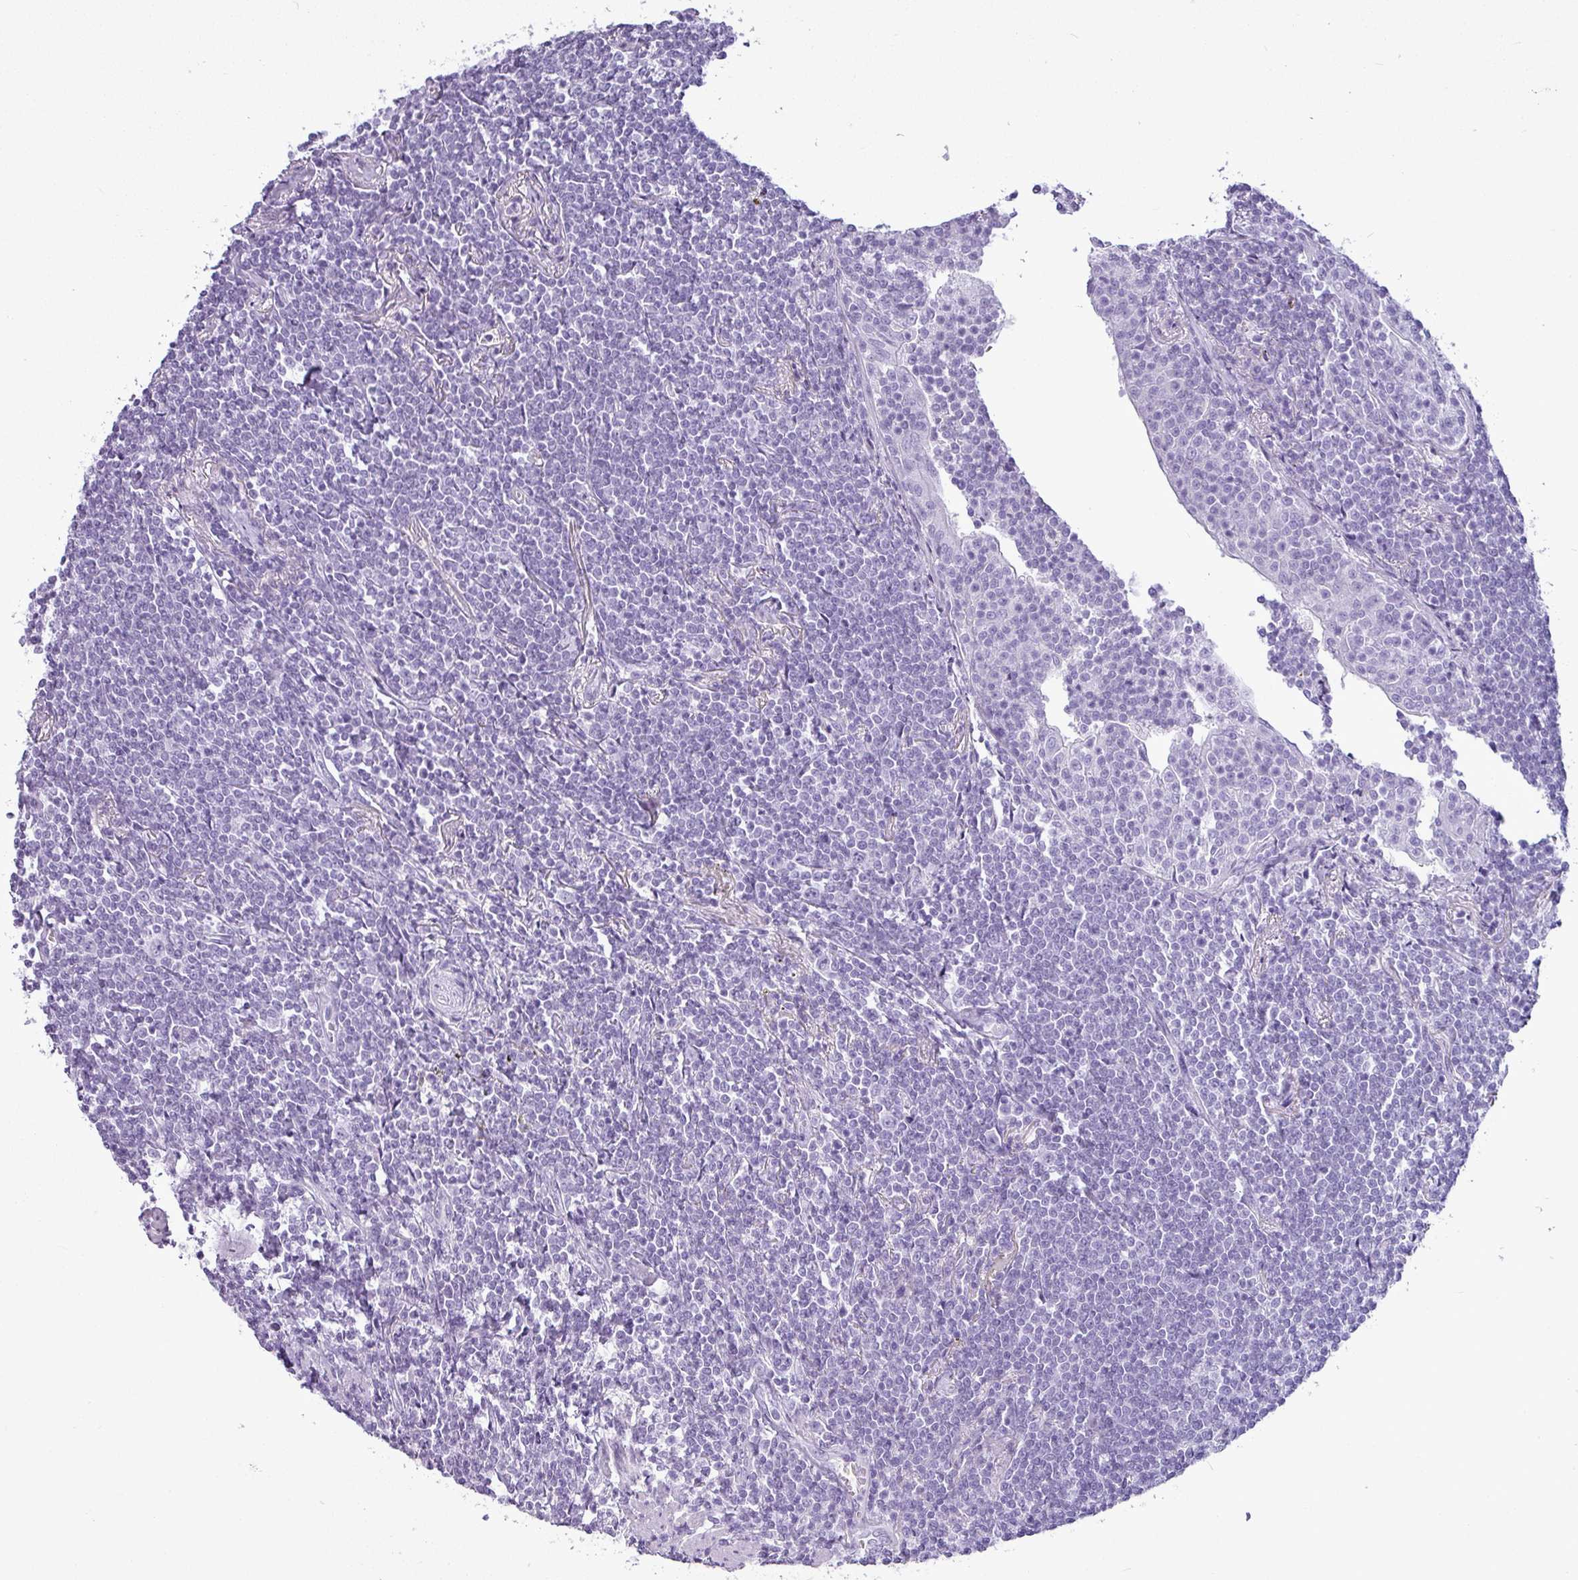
{"staining": {"intensity": "negative", "quantity": "none", "location": "none"}, "tissue": "lymphoma", "cell_type": "Tumor cells", "image_type": "cancer", "snomed": [{"axis": "morphology", "description": "Malignant lymphoma, non-Hodgkin's type, Low grade"}, {"axis": "topography", "description": "Lung"}], "caption": "The immunohistochemistry photomicrograph has no significant expression in tumor cells of low-grade malignant lymphoma, non-Hodgkin's type tissue.", "gene": "AMY1B", "patient": {"sex": "female", "age": 71}}